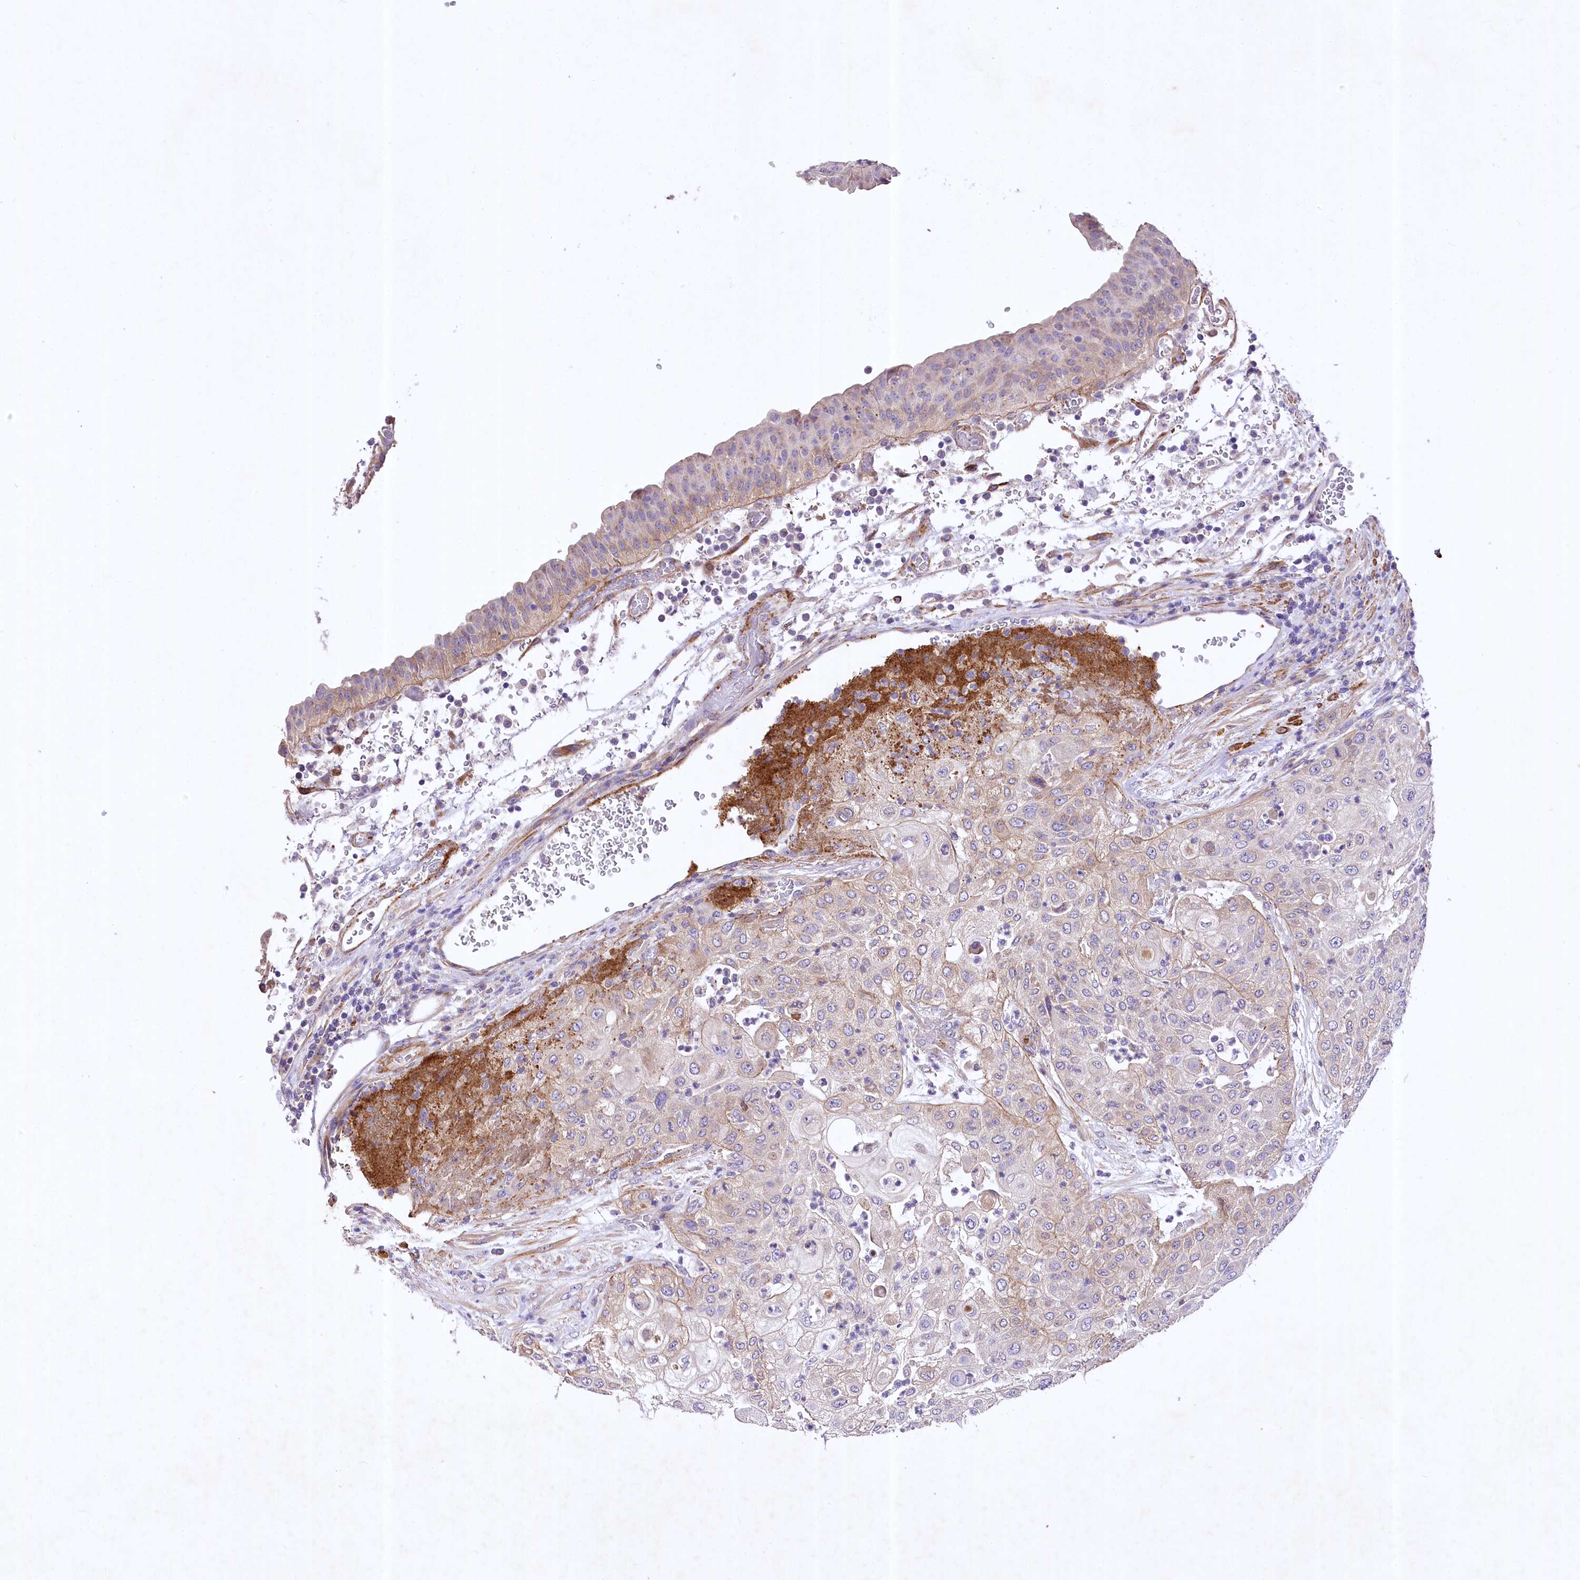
{"staining": {"intensity": "weak", "quantity": "<25%", "location": "cytoplasmic/membranous"}, "tissue": "urothelial cancer", "cell_type": "Tumor cells", "image_type": "cancer", "snomed": [{"axis": "morphology", "description": "Urothelial carcinoma, High grade"}, {"axis": "topography", "description": "Urinary bladder"}], "caption": "Immunohistochemistry (IHC) micrograph of neoplastic tissue: human high-grade urothelial carcinoma stained with DAB displays no significant protein staining in tumor cells. The staining is performed using DAB (3,3'-diaminobenzidine) brown chromogen with nuclei counter-stained in using hematoxylin.", "gene": "RDH16", "patient": {"sex": "female", "age": 79}}